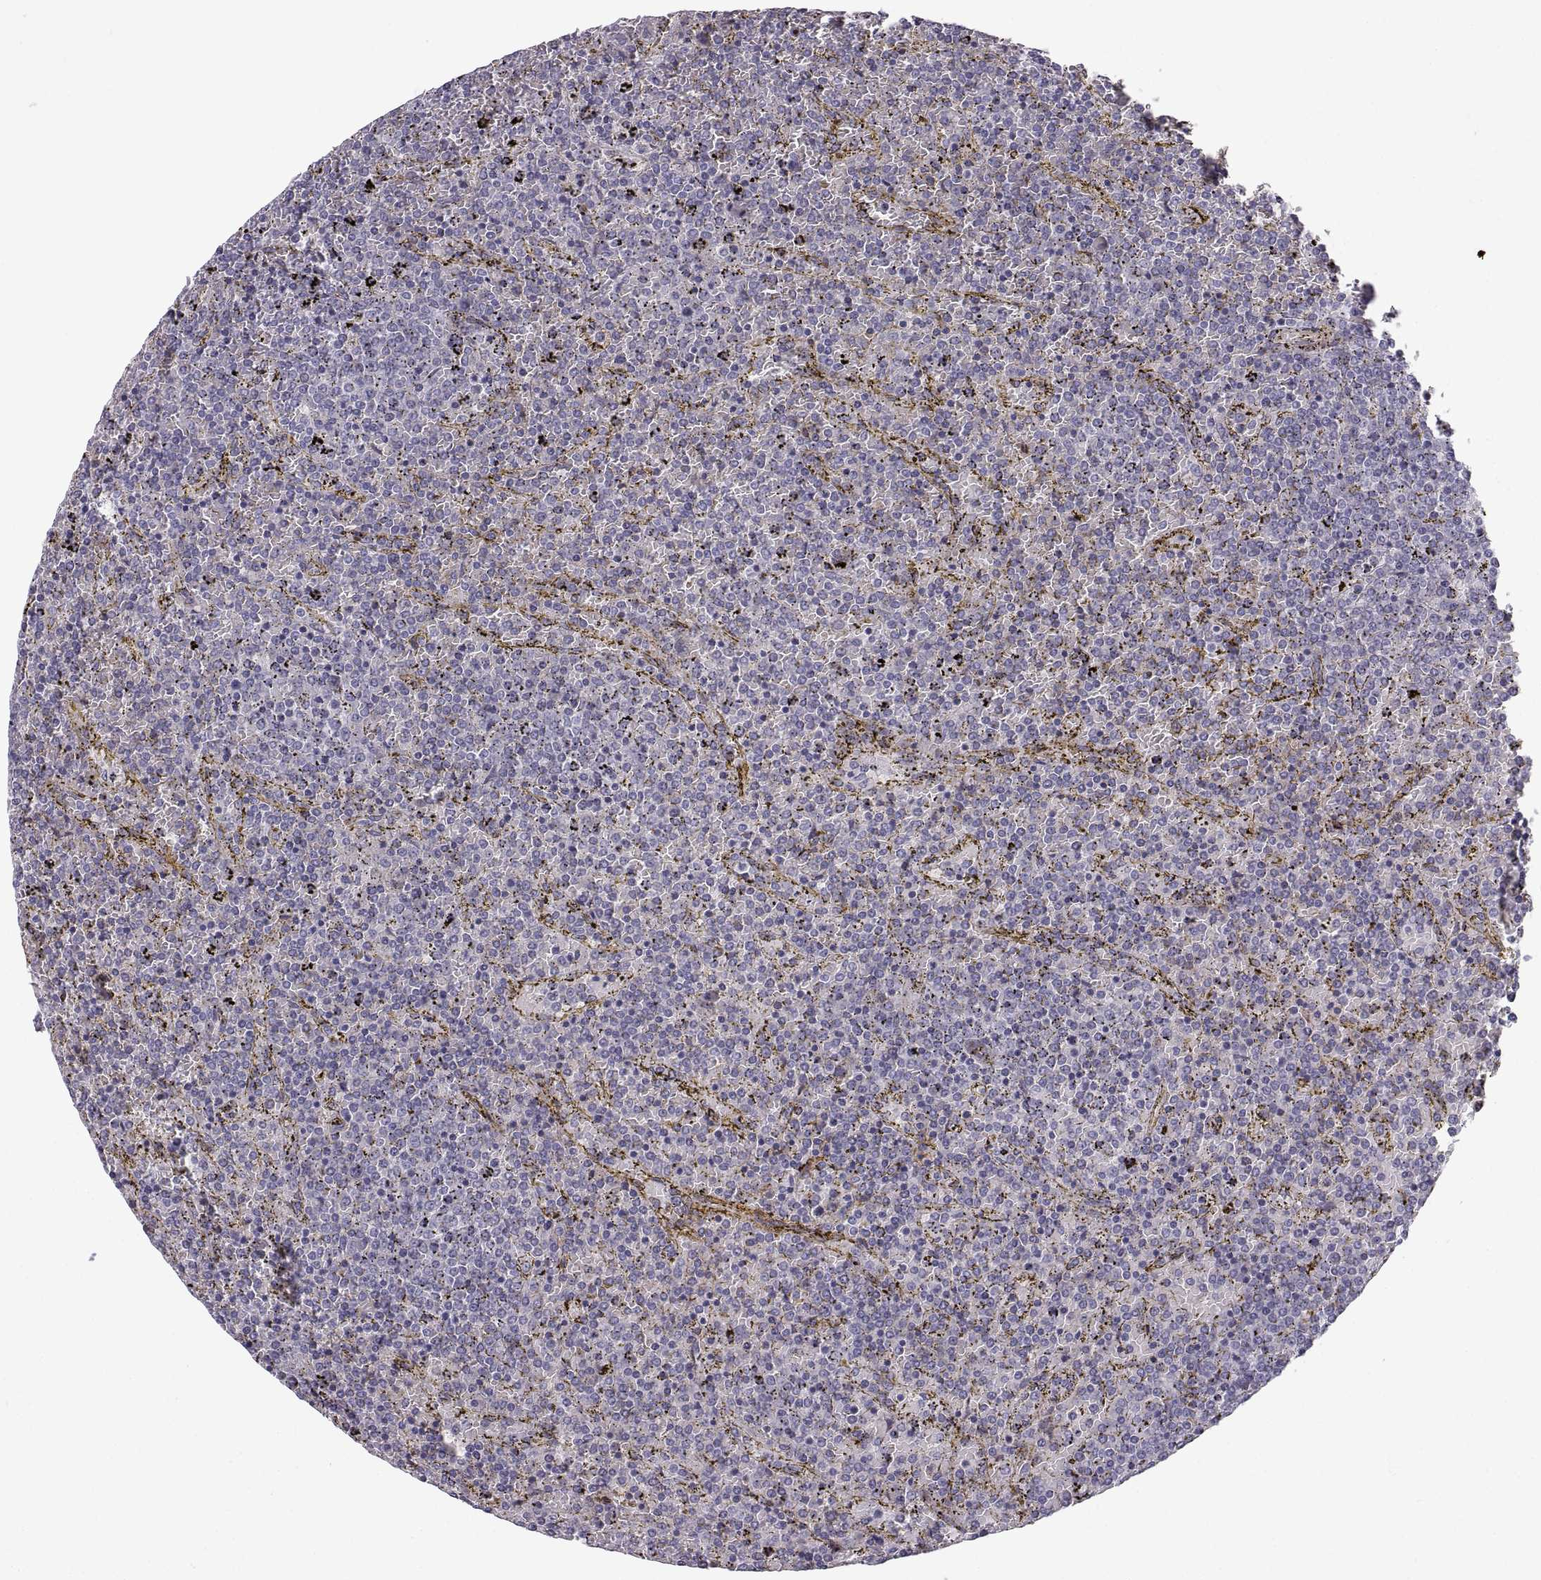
{"staining": {"intensity": "negative", "quantity": "none", "location": "none"}, "tissue": "lymphoma", "cell_type": "Tumor cells", "image_type": "cancer", "snomed": [{"axis": "morphology", "description": "Malignant lymphoma, non-Hodgkin's type, Low grade"}, {"axis": "topography", "description": "Spleen"}], "caption": "Immunohistochemistry of human low-grade malignant lymphoma, non-Hodgkin's type shows no positivity in tumor cells. (Stains: DAB (3,3'-diaminobenzidine) immunohistochemistry with hematoxylin counter stain, Microscopy: brightfield microscopy at high magnification).", "gene": "PGM5", "patient": {"sex": "female", "age": 77}}